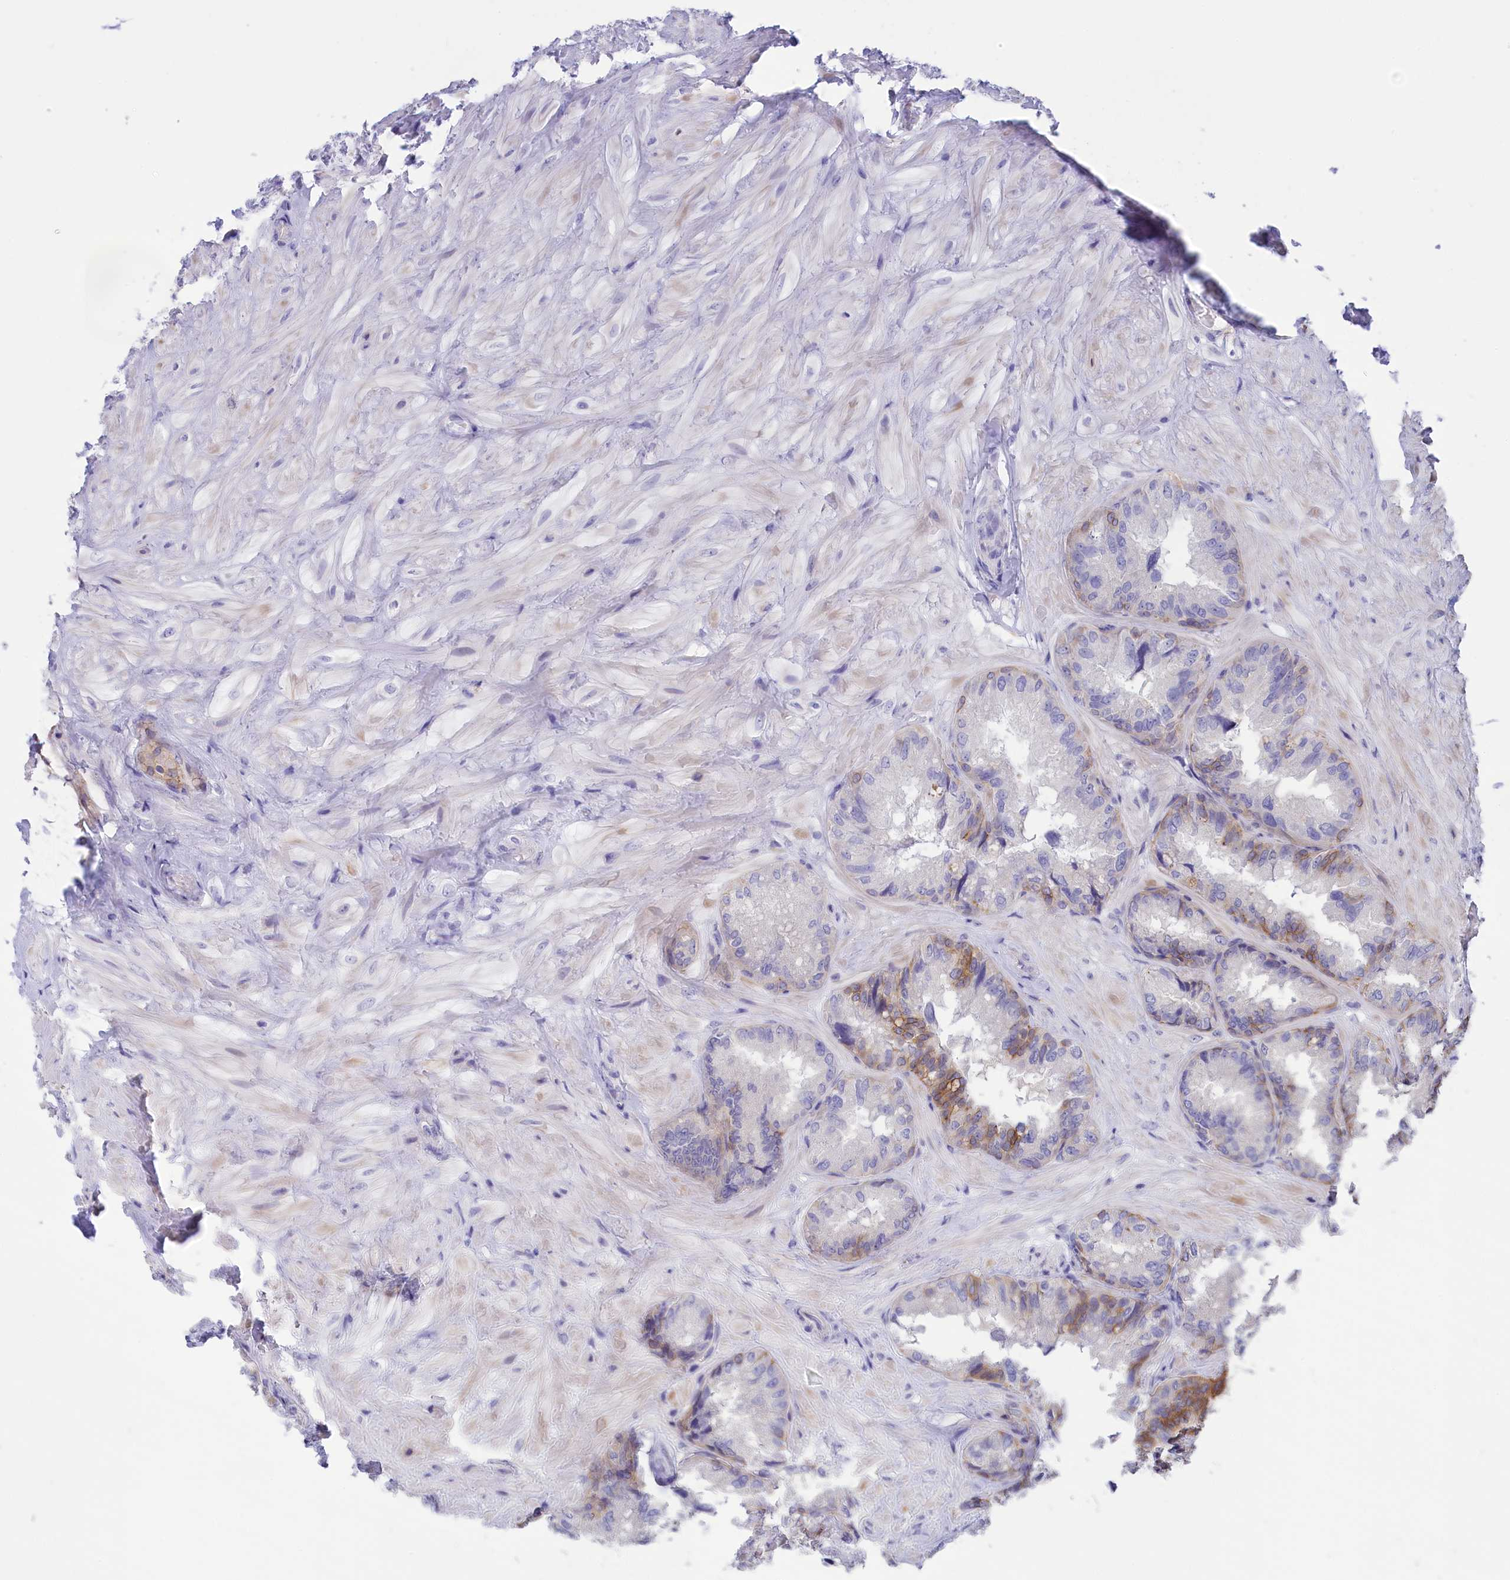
{"staining": {"intensity": "moderate", "quantity": "25%-75%", "location": "cytoplasmic/membranous"}, "tissue": "seminal vesicle", "cell_type": "Glandular cells", "image_type": "normal", "snomed": [{"axis": "morphology", "description": "Normal tissue, NOS"}, {"axis": "topography", "description": "Prostate and seminal vesicle, NOS"}, {"axis": "topography", "description": "Prostate"}, {"axis": "topography", "description": "Seminal veicle"}], "caption": "Immunohistochemical staining of benign seminal vesicle displays 25%-75% levels of moderate cytoplasmic/membranous protein staining in about 25%-75% of glandular cells. (DAB IHC with brightfield microscopy, high magnification).", "gene": "TACSTD2", "patient": {"sex": "male", "age": 67}}